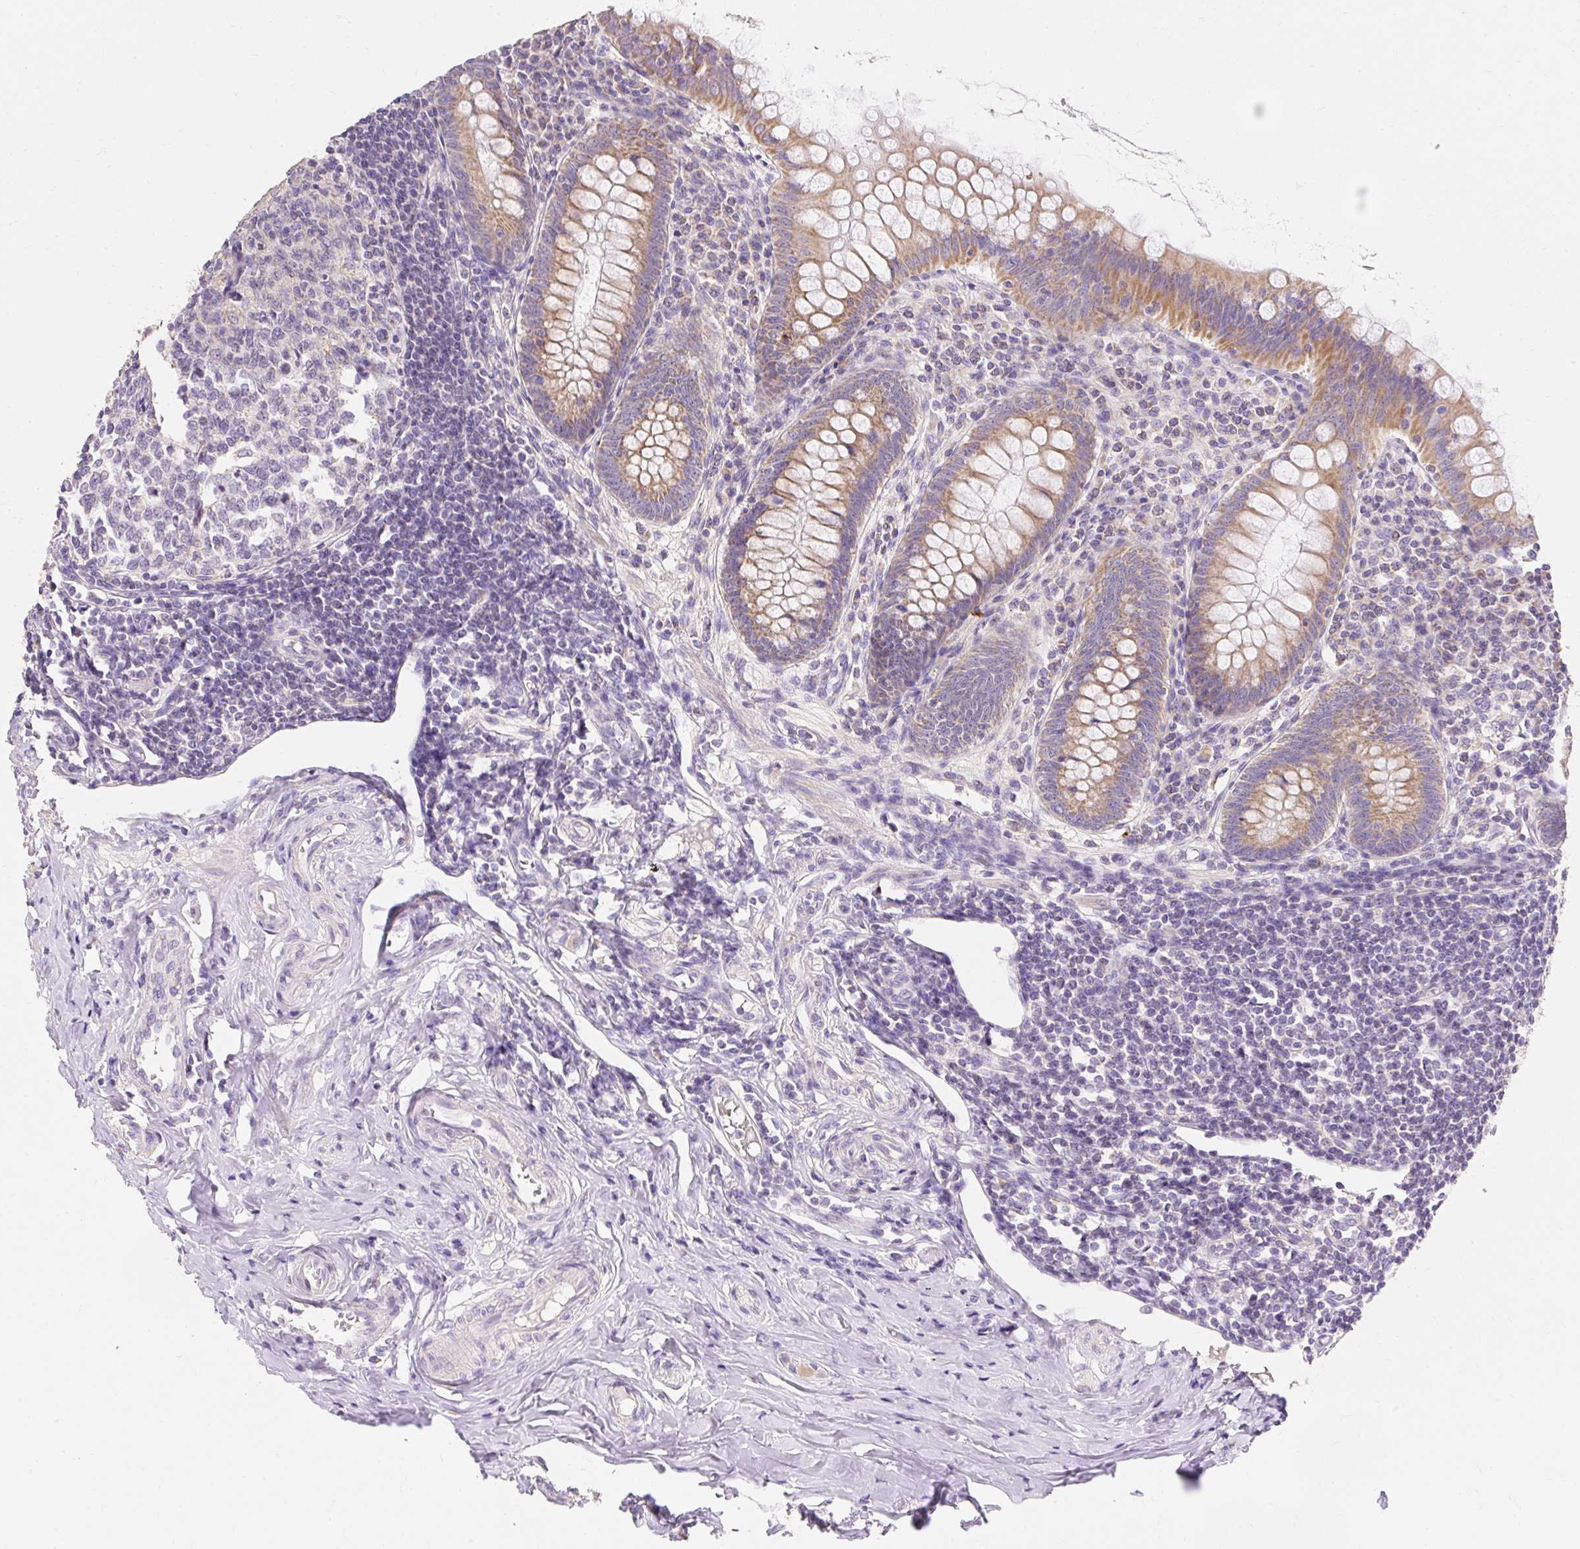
{"staining": {"intensity": "moderate", "quantity": "25%-75%", "location": "cytoplasmic/membranous"}, "tissue": "appendix", "cell_type": "Glandular cells", "image_type": "normal", "snomed": [{"axis": "morphology", "description": "Normal tissue, NOS"}, {"axis": "topography", "description": "Appendix"}], "caption": "An image of appendix stained for a protein demonstrates moderate cytoplasmic/membranous brown staining in glandular cells. Using DAB (3,3'-diaminobenzidine) (brown) and hematoxylin (blue) stains, captured at high magnification using brightfield microscopy.", "gene": "PMAIP1", "patient": {"sex": "female", "age": 33}}